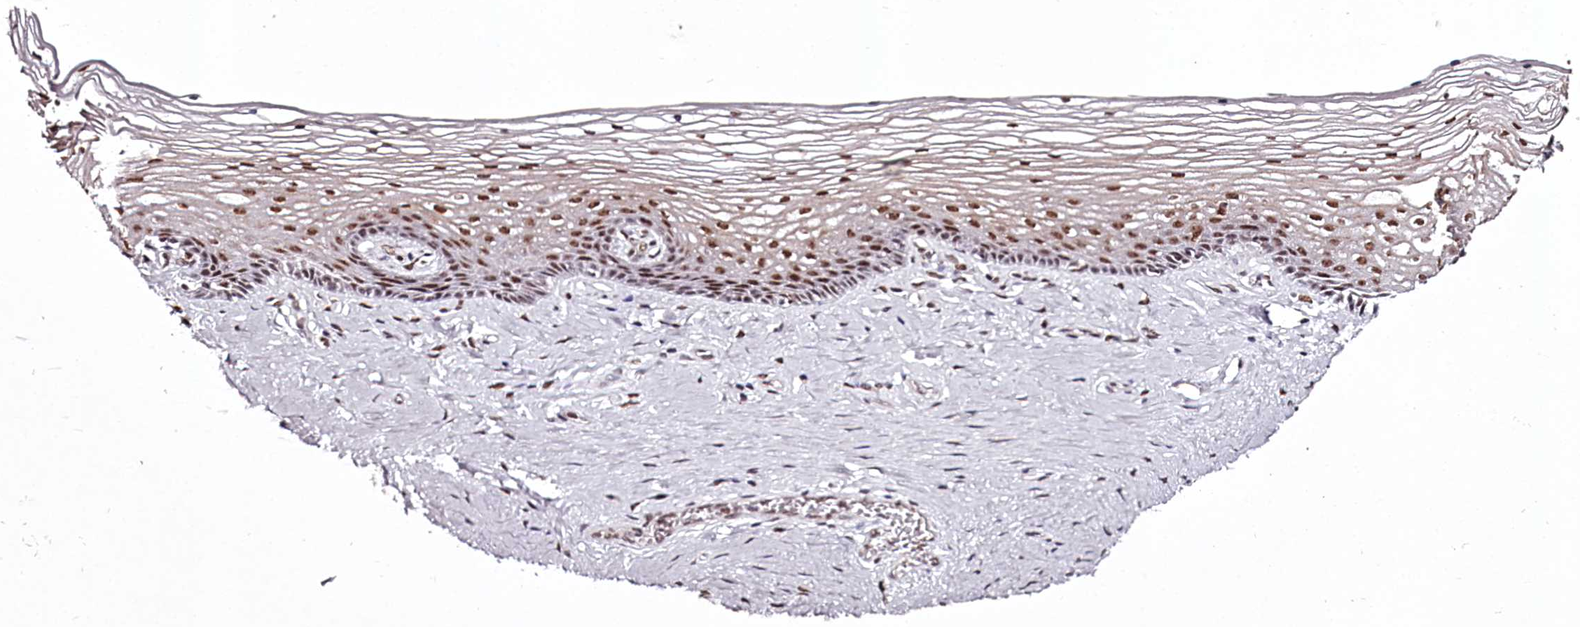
{"staining": {"intensity": "moderate", "quantity": ">75%", "location": "nuclear"}, "tissue": "vagina", "cell_type": "Squamous epithelial cells", "image_type": "normal", "snomed": [{"axis": "morphology", "description": "Normal tissue, NOS"}, {"axis": "topography", "description": "Vagina"}], "caption": "IHC (DAB) staining of unremarkable vagina exhibits moderate nuclear protein positivity in about >75% of squamous epithelial cells.", "gene": "PSPC1", "patient": {"sex": "female", "age": 46}}